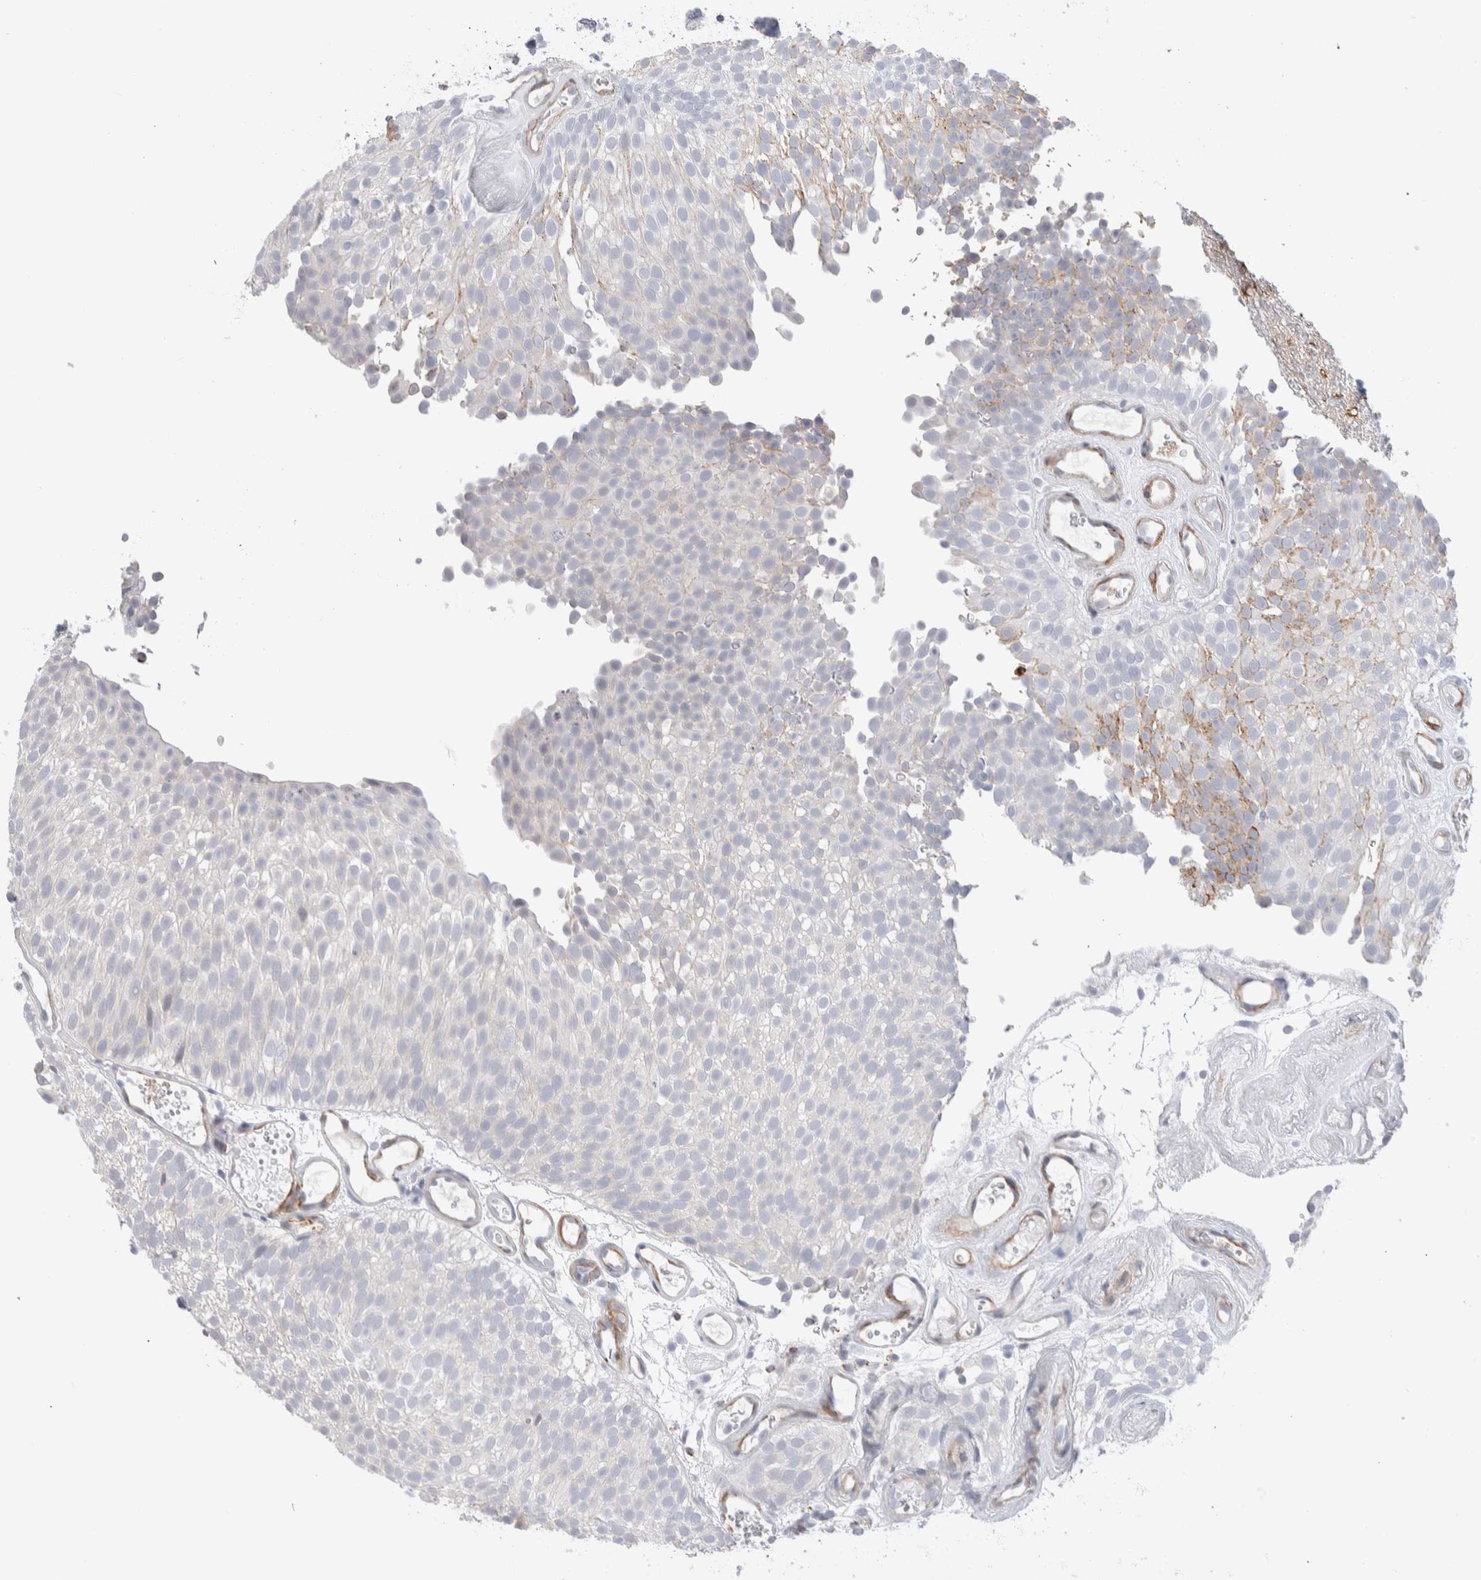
{"staining": {"intensity": "negative", "quantity": "none", "location": "none"}, "tissue": "urothelial cancer", "cell_type": "Tumor cells", "image_type": "cancer", "snomed": [{"axis": "morphology", "description": "Urothelial carcinoma, Low grade"}, {"axis": "topography", "description": "Urinary bladder"}], "caption": "DAB (3,3'-diaminobenzidine) immunohistochemical staining of human urothelial carcinoma (low-grade) shows no significant staining in tumor cells.", "gene": "SEPTIN4", "patient": {"sex": "male", "age": 78}}